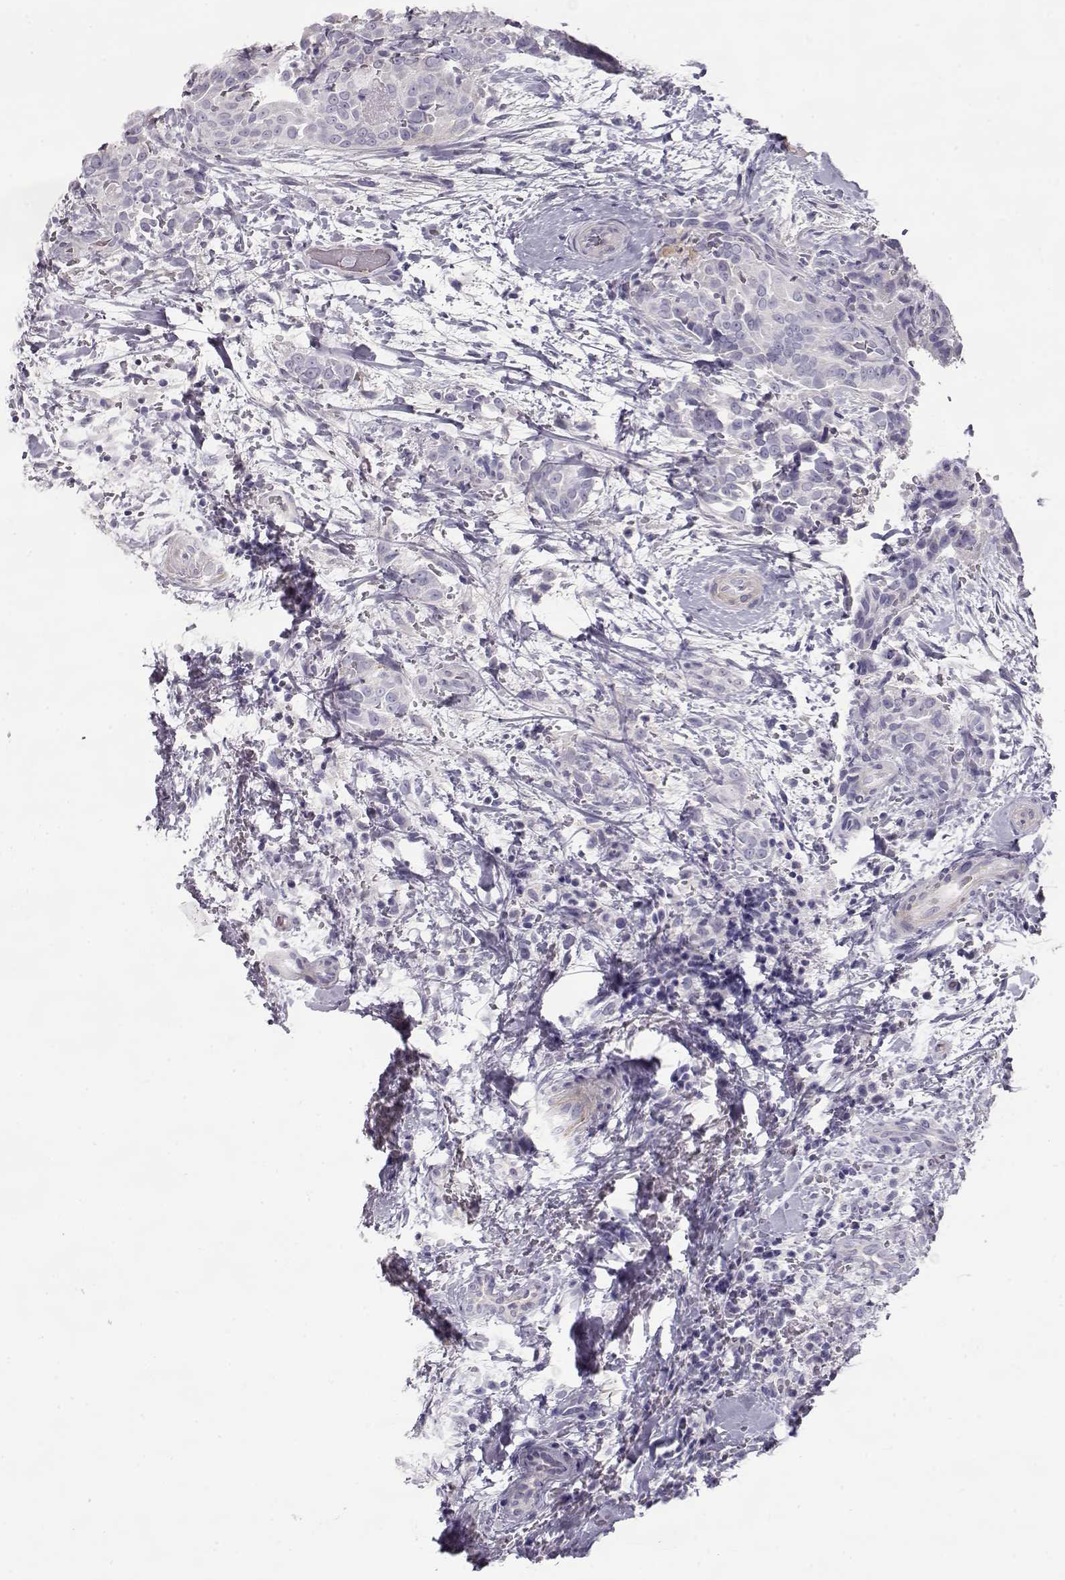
{"staining": {"intensity": "negative", "quantity": "none", "location": "none"}, "tissue": "thyroid cancer", "cell_type": "Tumor cells", "image_type": "cancer", "snomed": [{"axis": "morphology", "description": "Papillary adenocarcinoma, NOS"}, {"axis": "topography", "description": "Thyroid gland"}], "caption": "Histopathology image shows no significant protein positivity in tumor cells of thyroid papillary adenocarcinoma.", "gene": "SLITRK3", "patient": {"sex": "male", "age": 61}}